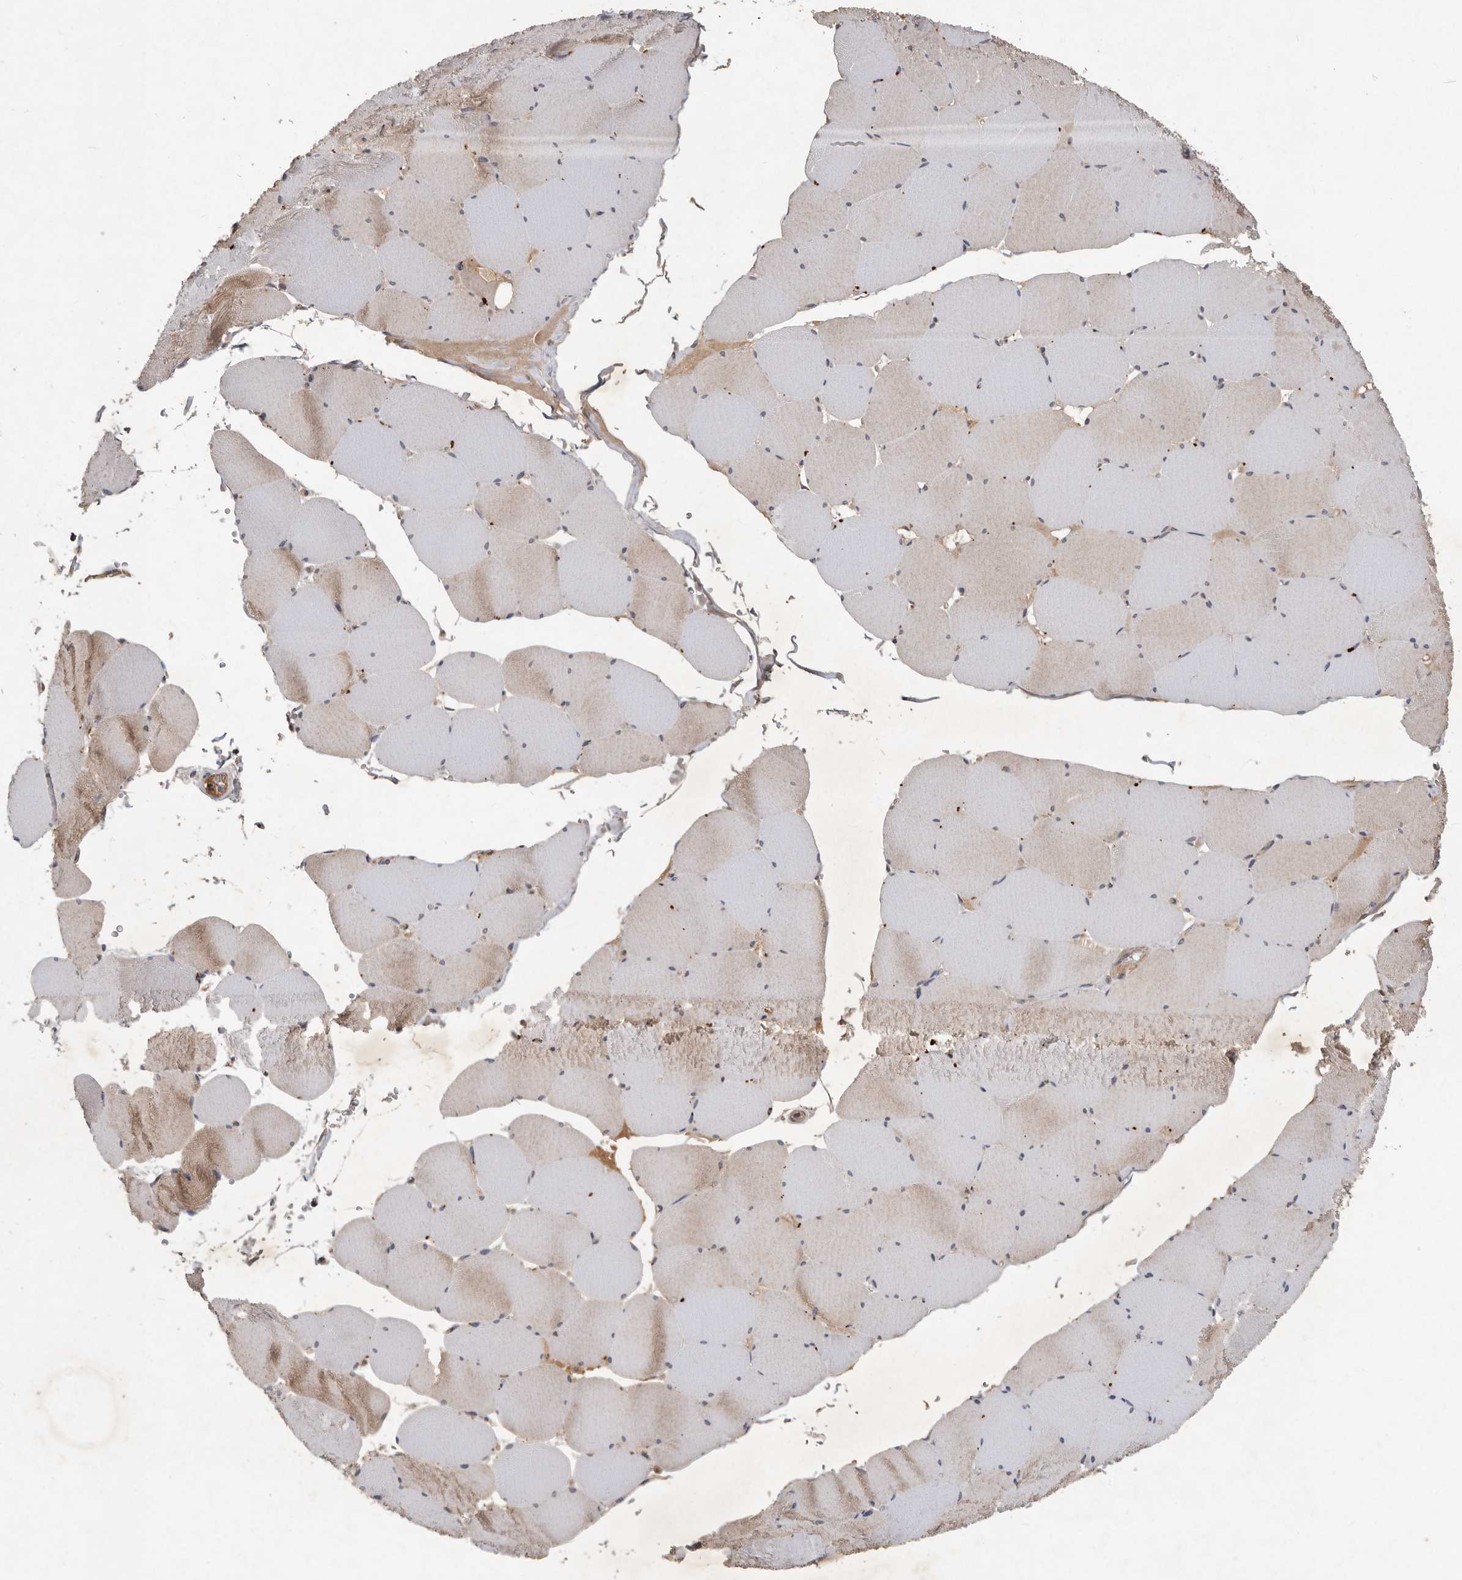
{"staining": {"intensity": "weak", "quantity": "25%-75%", "location": "cytoplasmic/membranous"}, "tissue": "skeletal muscle", "cell_type": "Myocytes", "image_type": "normal", "snomed": [{"axis": "morphology", "description": "Normal tissue, NOS"}, {"axis": "topography", "description": "Skeletal muscle"}, {"axis": "topography", "description": "Head-Neck"}], "caption": "Benign skeletal muscle exhibits weak cytoplasmic/membranous expression in approximately 25%-75% of myocytes.", "gene": "DNAJC28", "patient": {"sex": "male", "age": 66}}